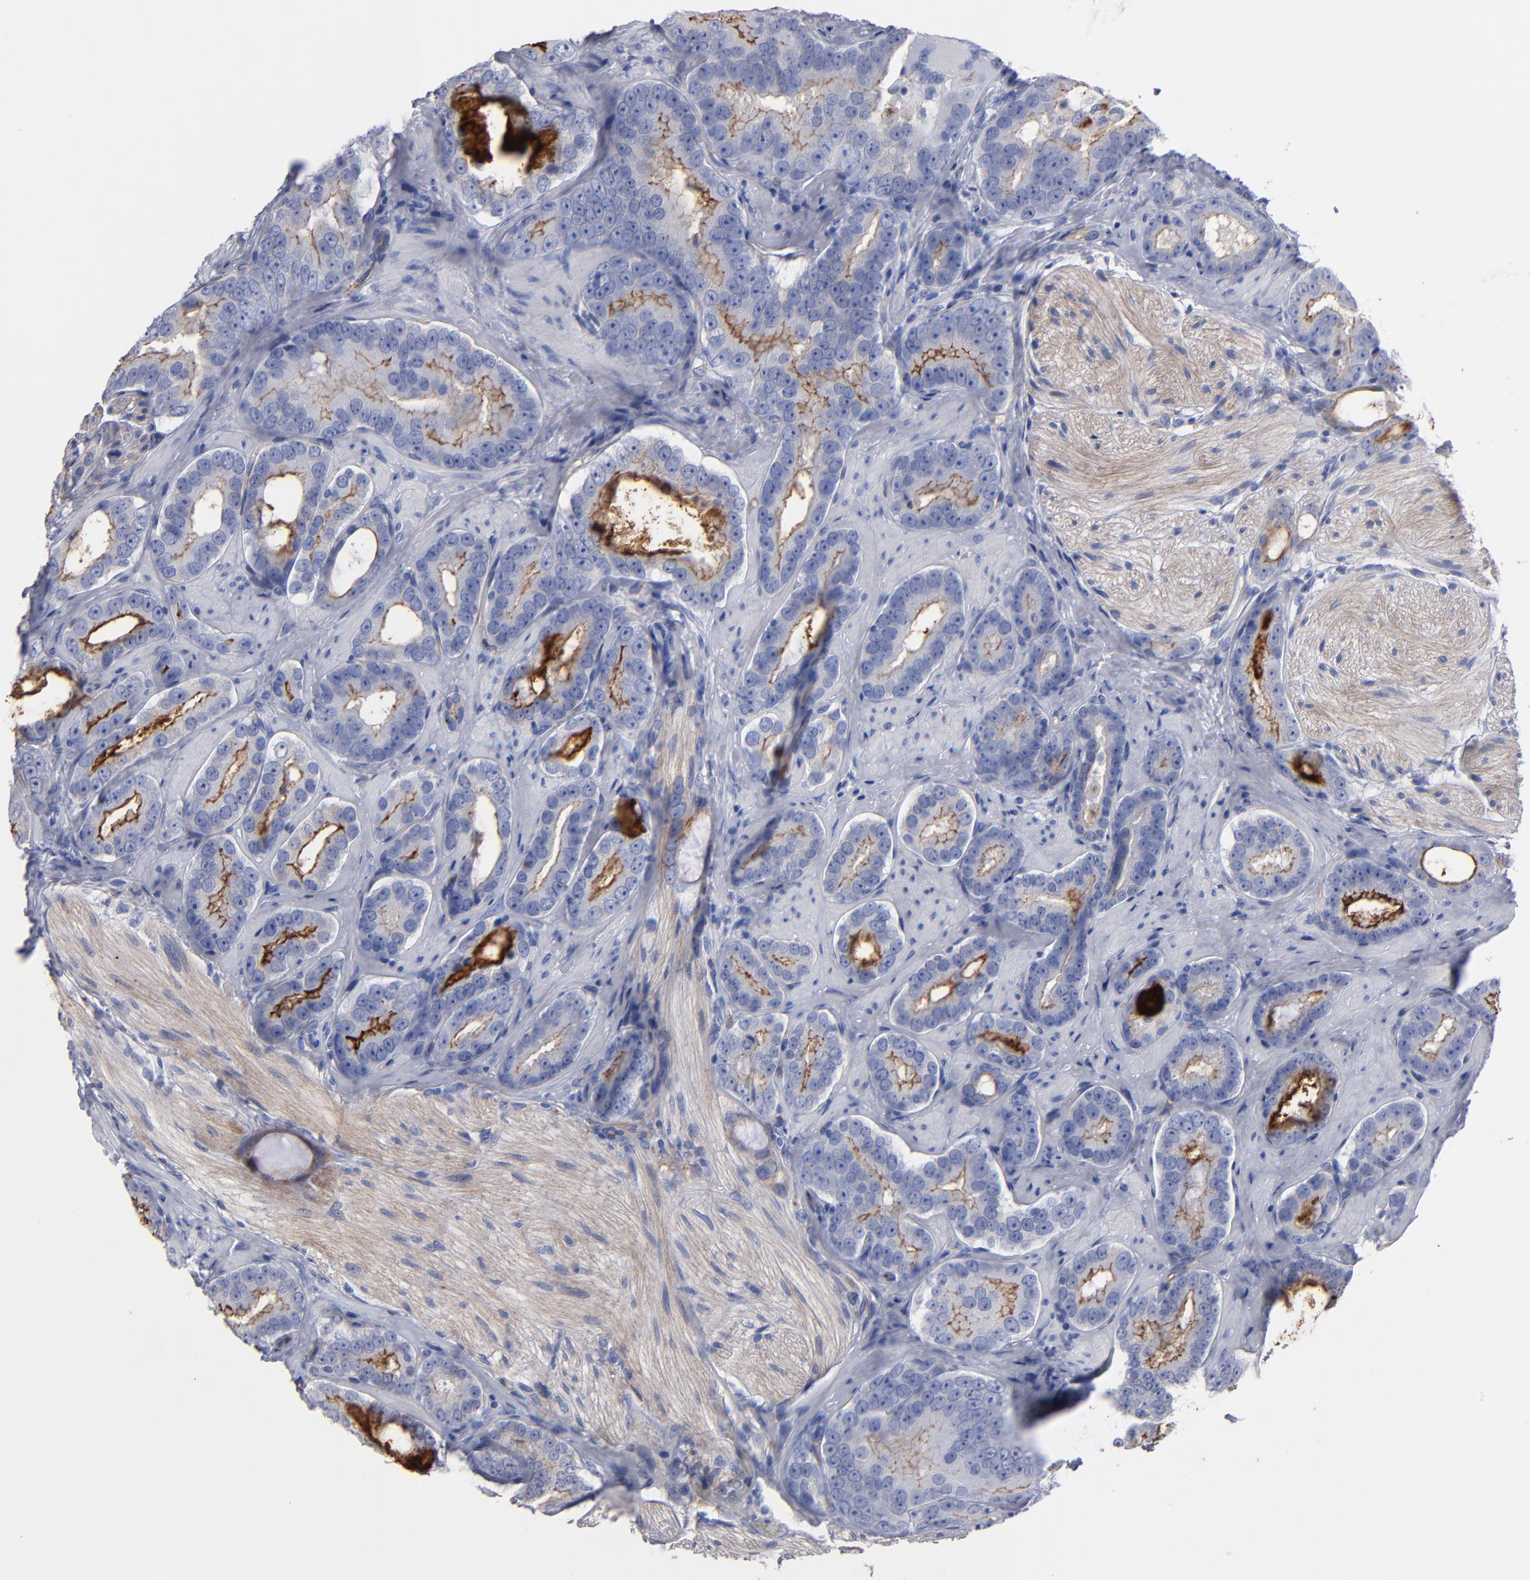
{"staining": {"intensity": "moderate", "quantity": "25%-75%", "location": "cytoplasmic/membranous"}, "tissue": "prostate cancer", "cell_type": "Tumor cells", "image_type": "cancer", "snomed": [{"axis": "morphology", "description": "Adenocarcinoma, Low grade"}, {"axis": "topography", "description": "Prostate"}], "caption": "Low-grade adenocarcinoma (prostate) stained for a protein shows moderate cytoplasmic/membranous positivity in tumor cells. (brown staining indicates protein expression, while blue staining denotes nuclei).", "gene": "TM4SF1", "patient": {"sex": "male", "age": 59}}